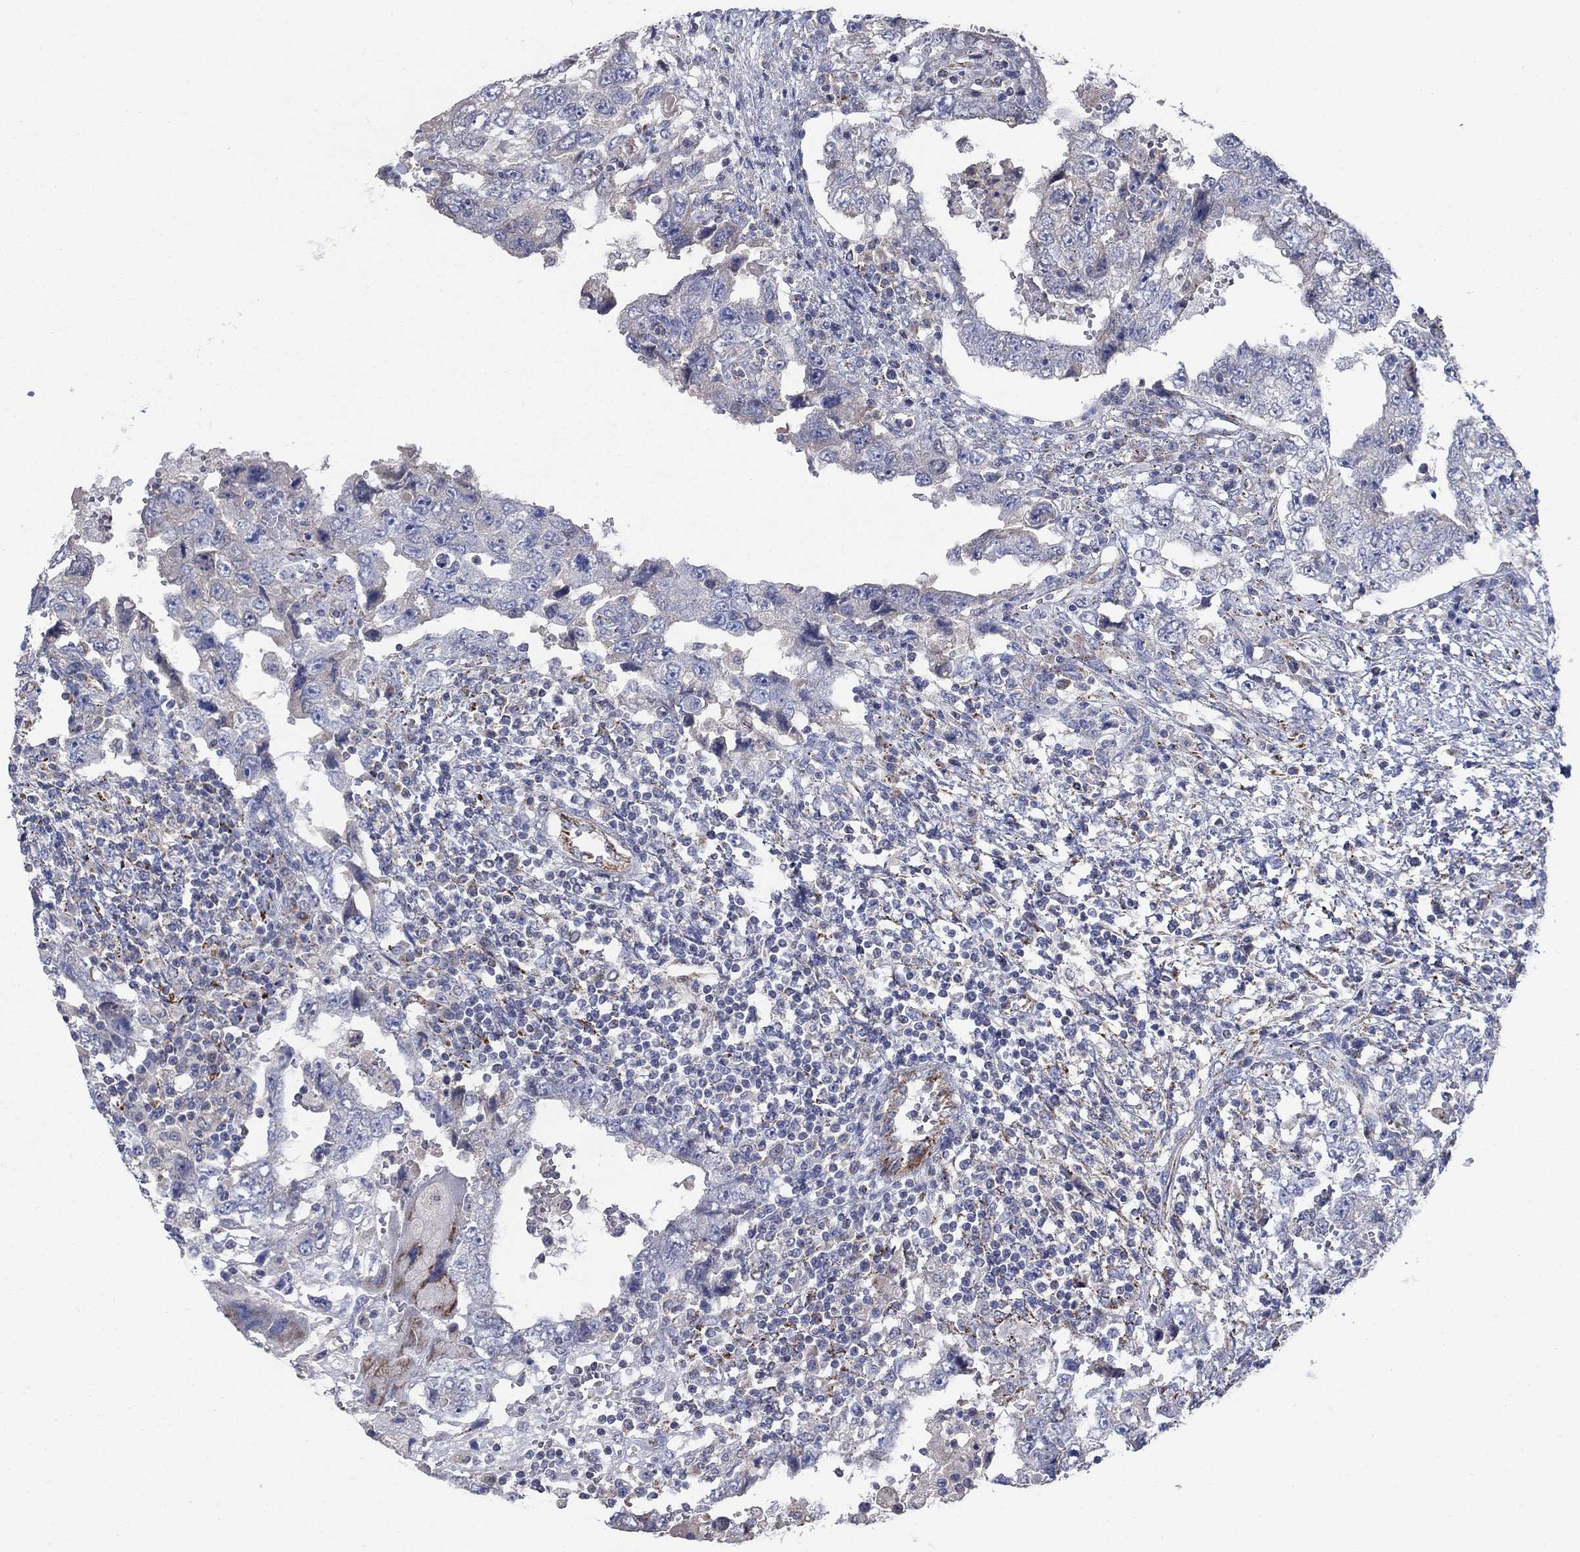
{"staining": {"intensity": "negative", "quantity": "none", "location": "none"}, "tissue": "testis cancer", "cell_type": "Tumor cells", "image_type": "cancer", "snomed": [{"axis": "morphology", "description": "Carcinoma, Embryonal, NOS"}, {"axis": "topography", "description": "Testis"}], "caption": "A high-resolution image shows IHC staining of embryonal carcinoma (testis), which exhibits no significant expression in tumor cells.", "gene": "PNPLA2", "patient": {"sex": "male", "age": 26}}